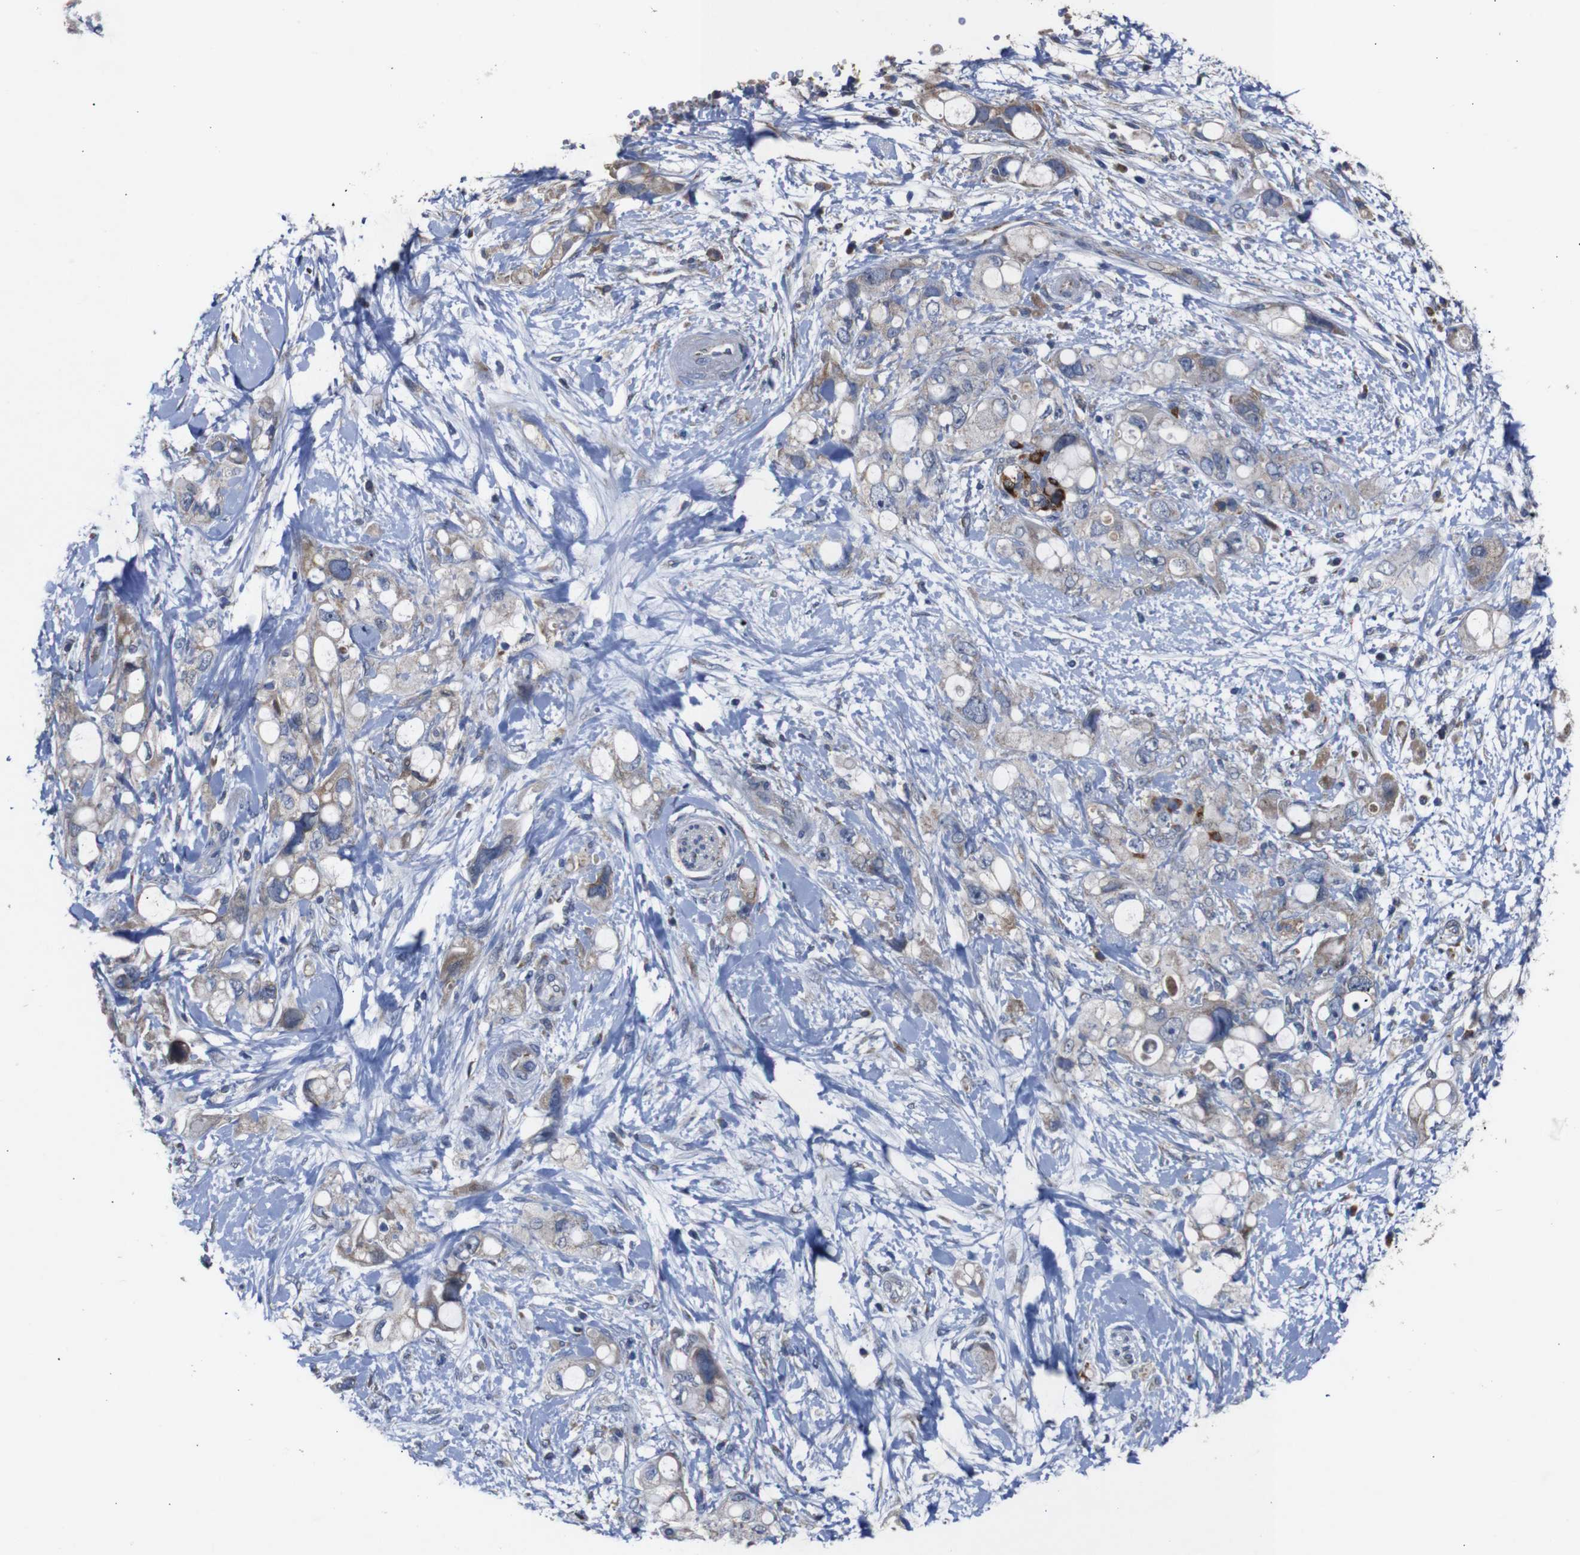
{"staining": {"intensity": "negative", "quantity": "none", "location": "none"}, "tissue": "pancreatic cancer", "cell_type": "Tumor cells", "image_type": "cancer", "snomed": [{"axis": "morphology", "description": "Adenocarcinoma, NOS"}, {"axis": "topography", "description": "Pancreas"}], "caption": "The photomicrograph reveals no significant staining in tumor cells of pancreatic cancer.", "gene": "CHST10", "patient": {"sex": "female", "age": 56}}